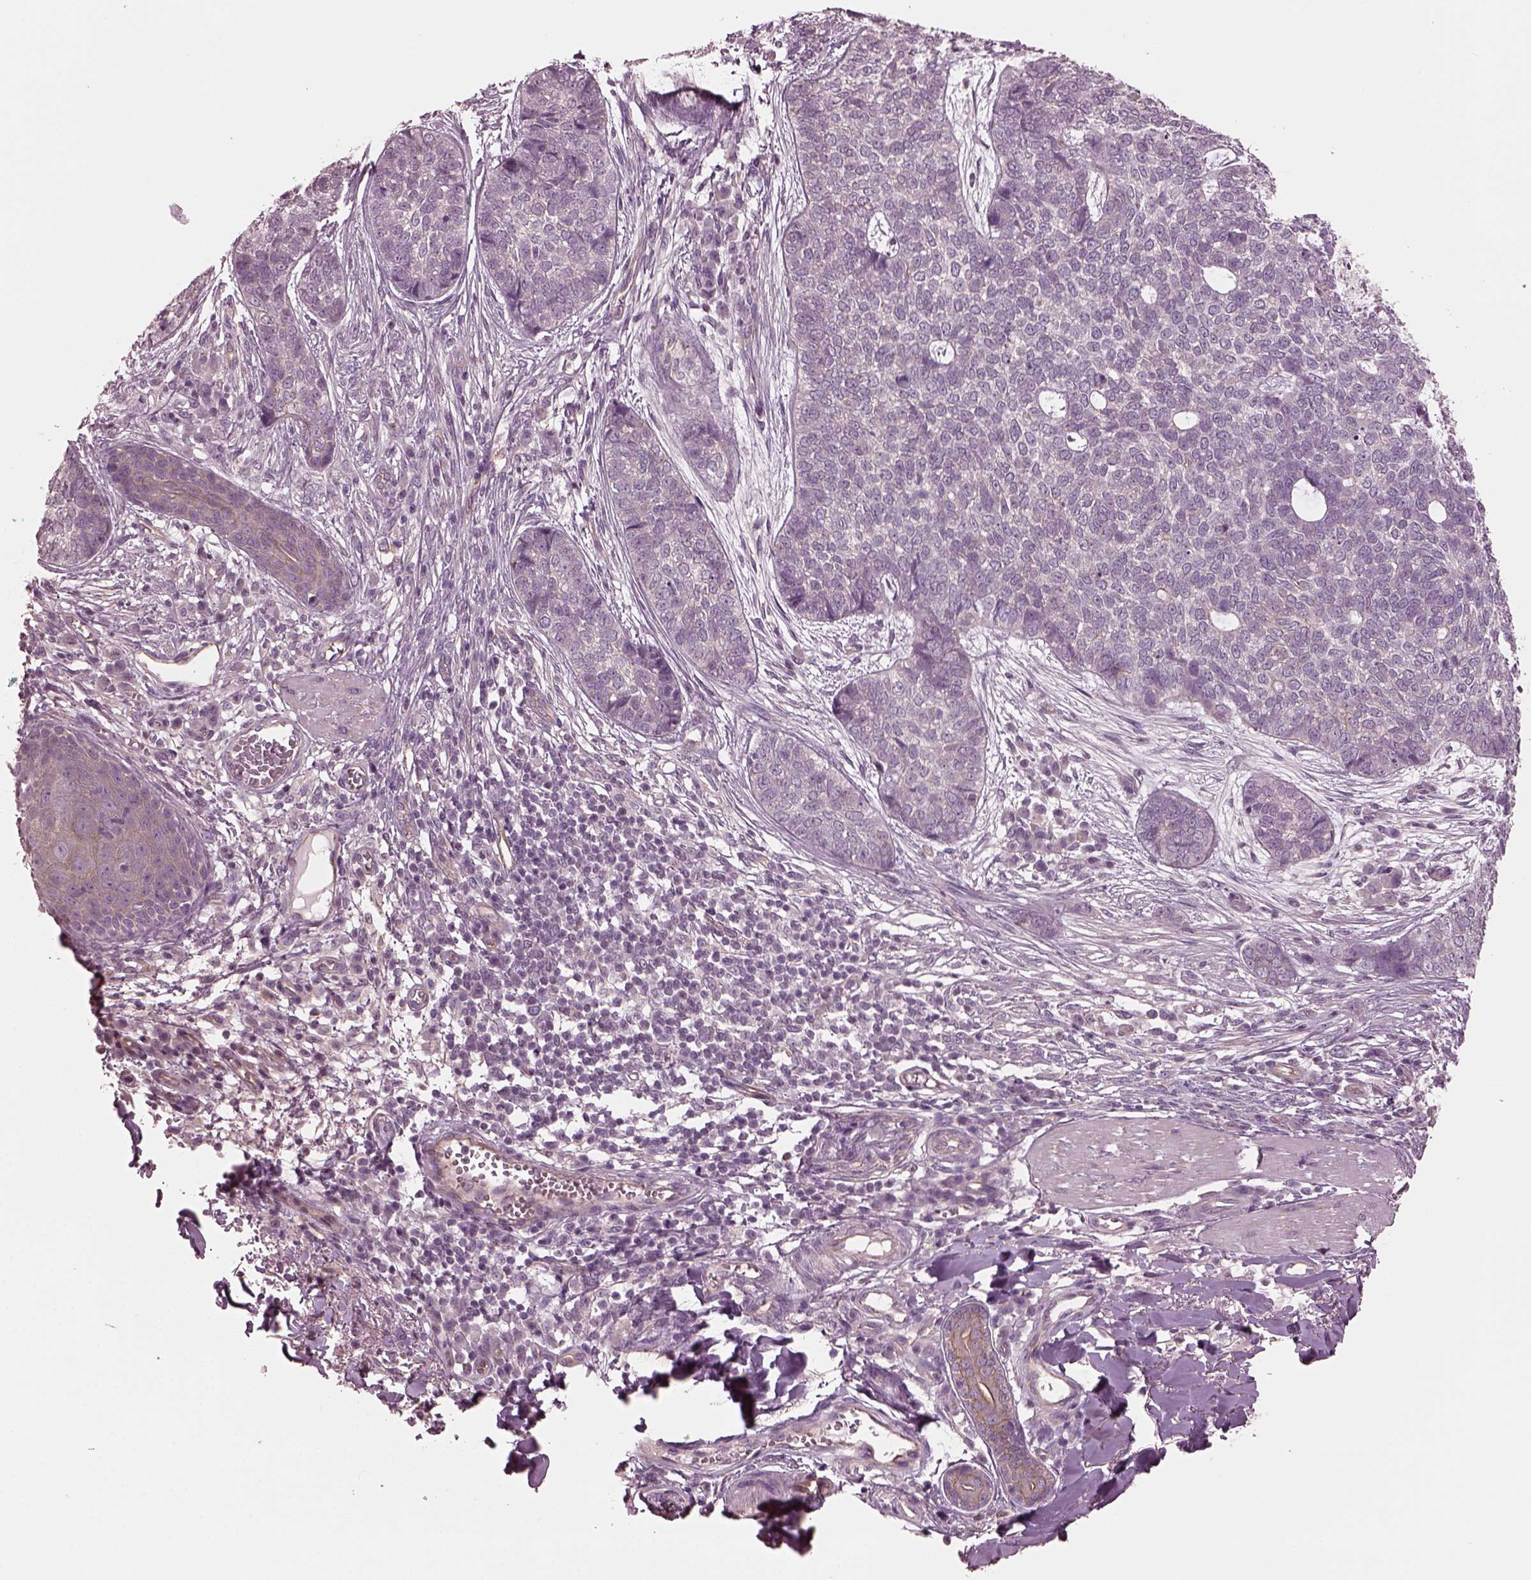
{"staining": {"intensity": "negative", "quantity": "none", "location": "none"}, "tissue": "skin cancer", "cell_type": "Tumor cells", "image_type": "cancer", "snomed": [{"axis": "morphology", "description": "Basal cell carcinoma"}, {"axis": "topography", "description": "Skin"}], "caption": "Protein analysis of skin cancer exhibits no significant staining in tumor cells. Brightfield microscopy of IHC stained with DAB (3,3'-diaminobenzidine) (brown) and hematoxylin (blue), captured at high magnification.", "gene": "ODAD1", "patient": {"sex": "female", "age": 69}}